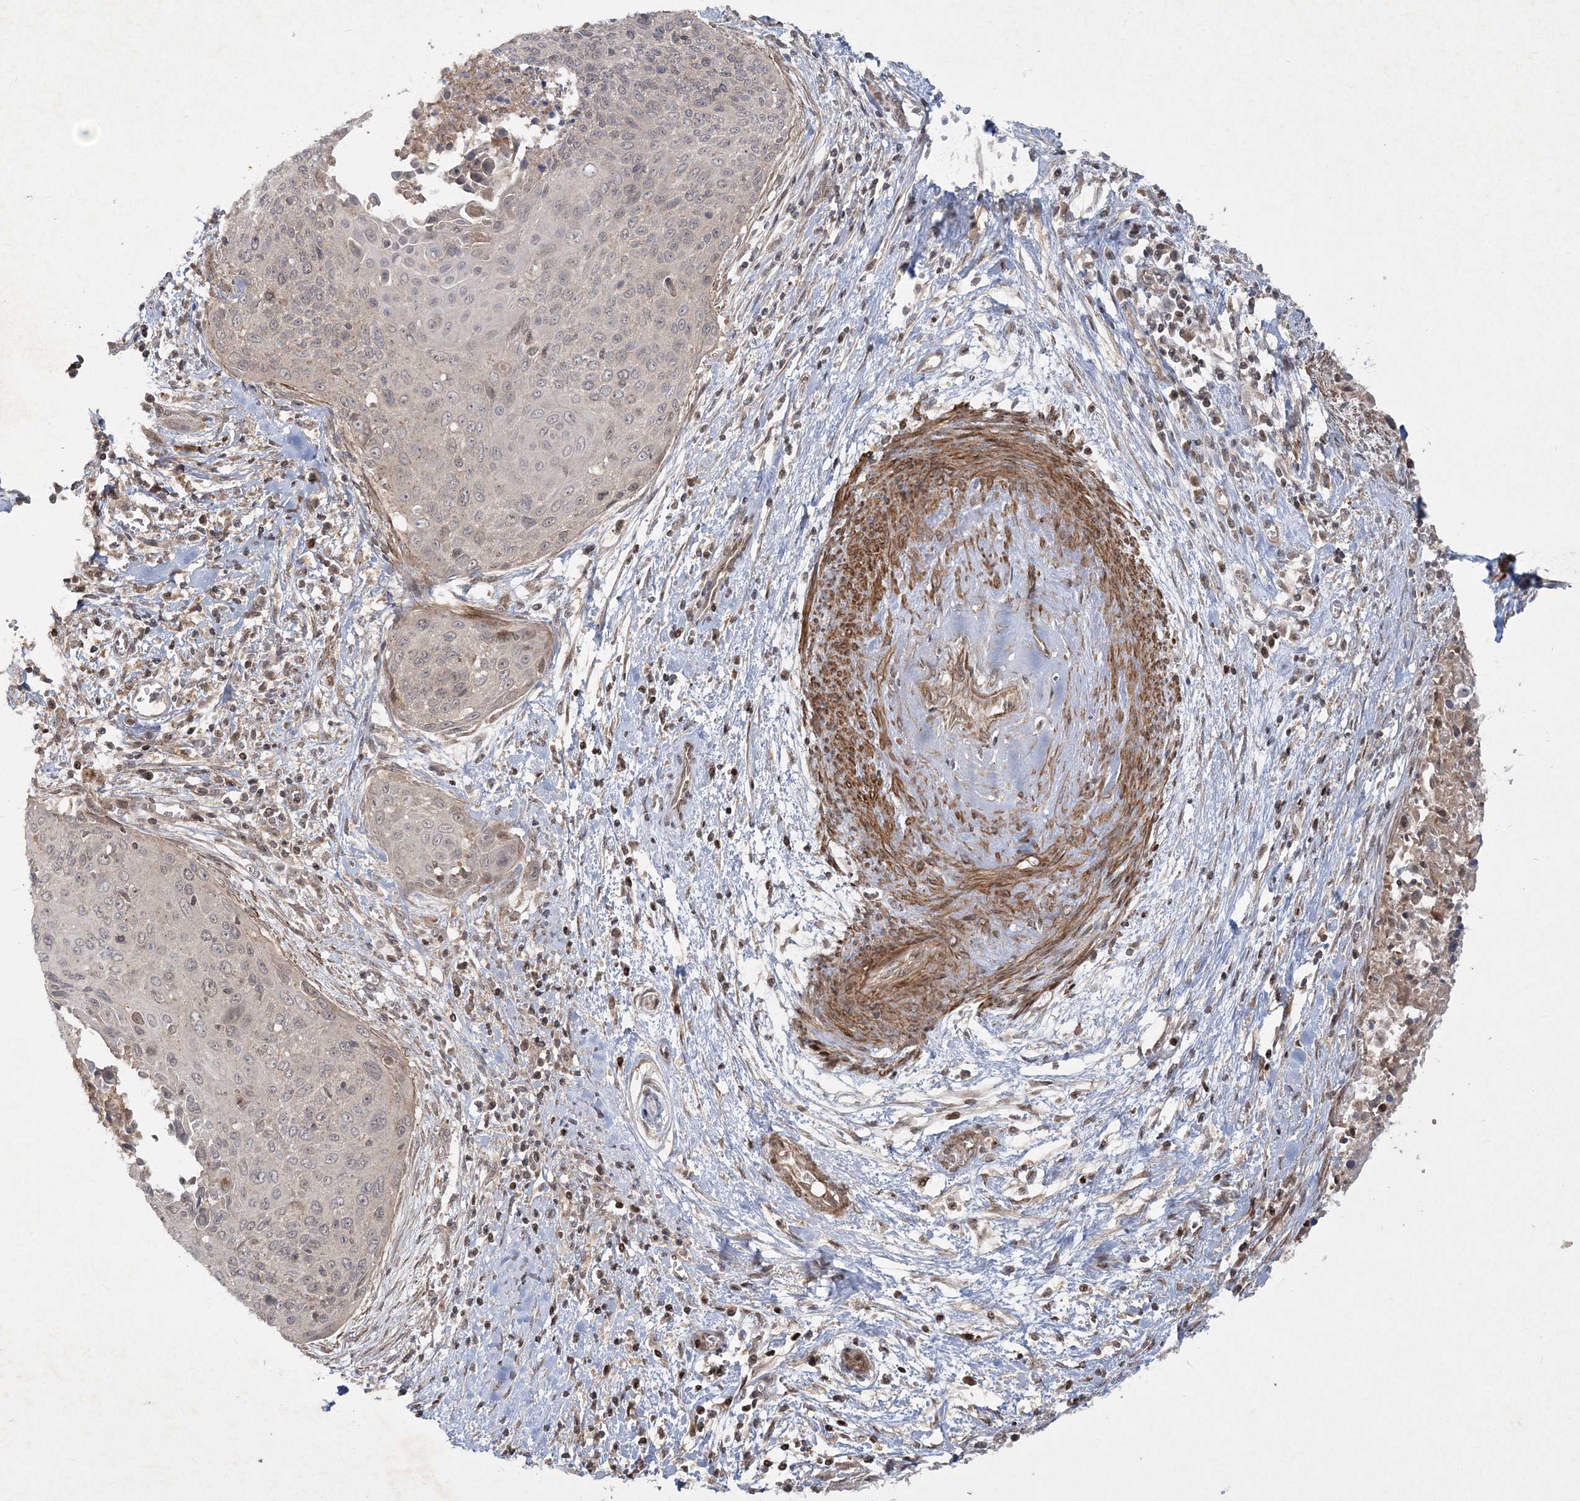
{"staining": {"intensity": "weak", "quantity": "25%-75%", "location": "cytoplasmic/membranous,nuclear"}, "tissue": "cervical cancer", "cell_type": "Tumor cells", "image_type": "cancer", "snomed": [{"axis": "morphology", "description": "Squamous cell carcinoma, NOS"}, {"axis": "topography", "description": "Cervix"}], "caption": "A brown stain highlights weak cytoplasmic/membranous and nuclear staining of a protein in human cervical squamous cell carcinoma tumor cells.", "gene": "MOCS2", "patient": {"sex": "female", "age": 55}}